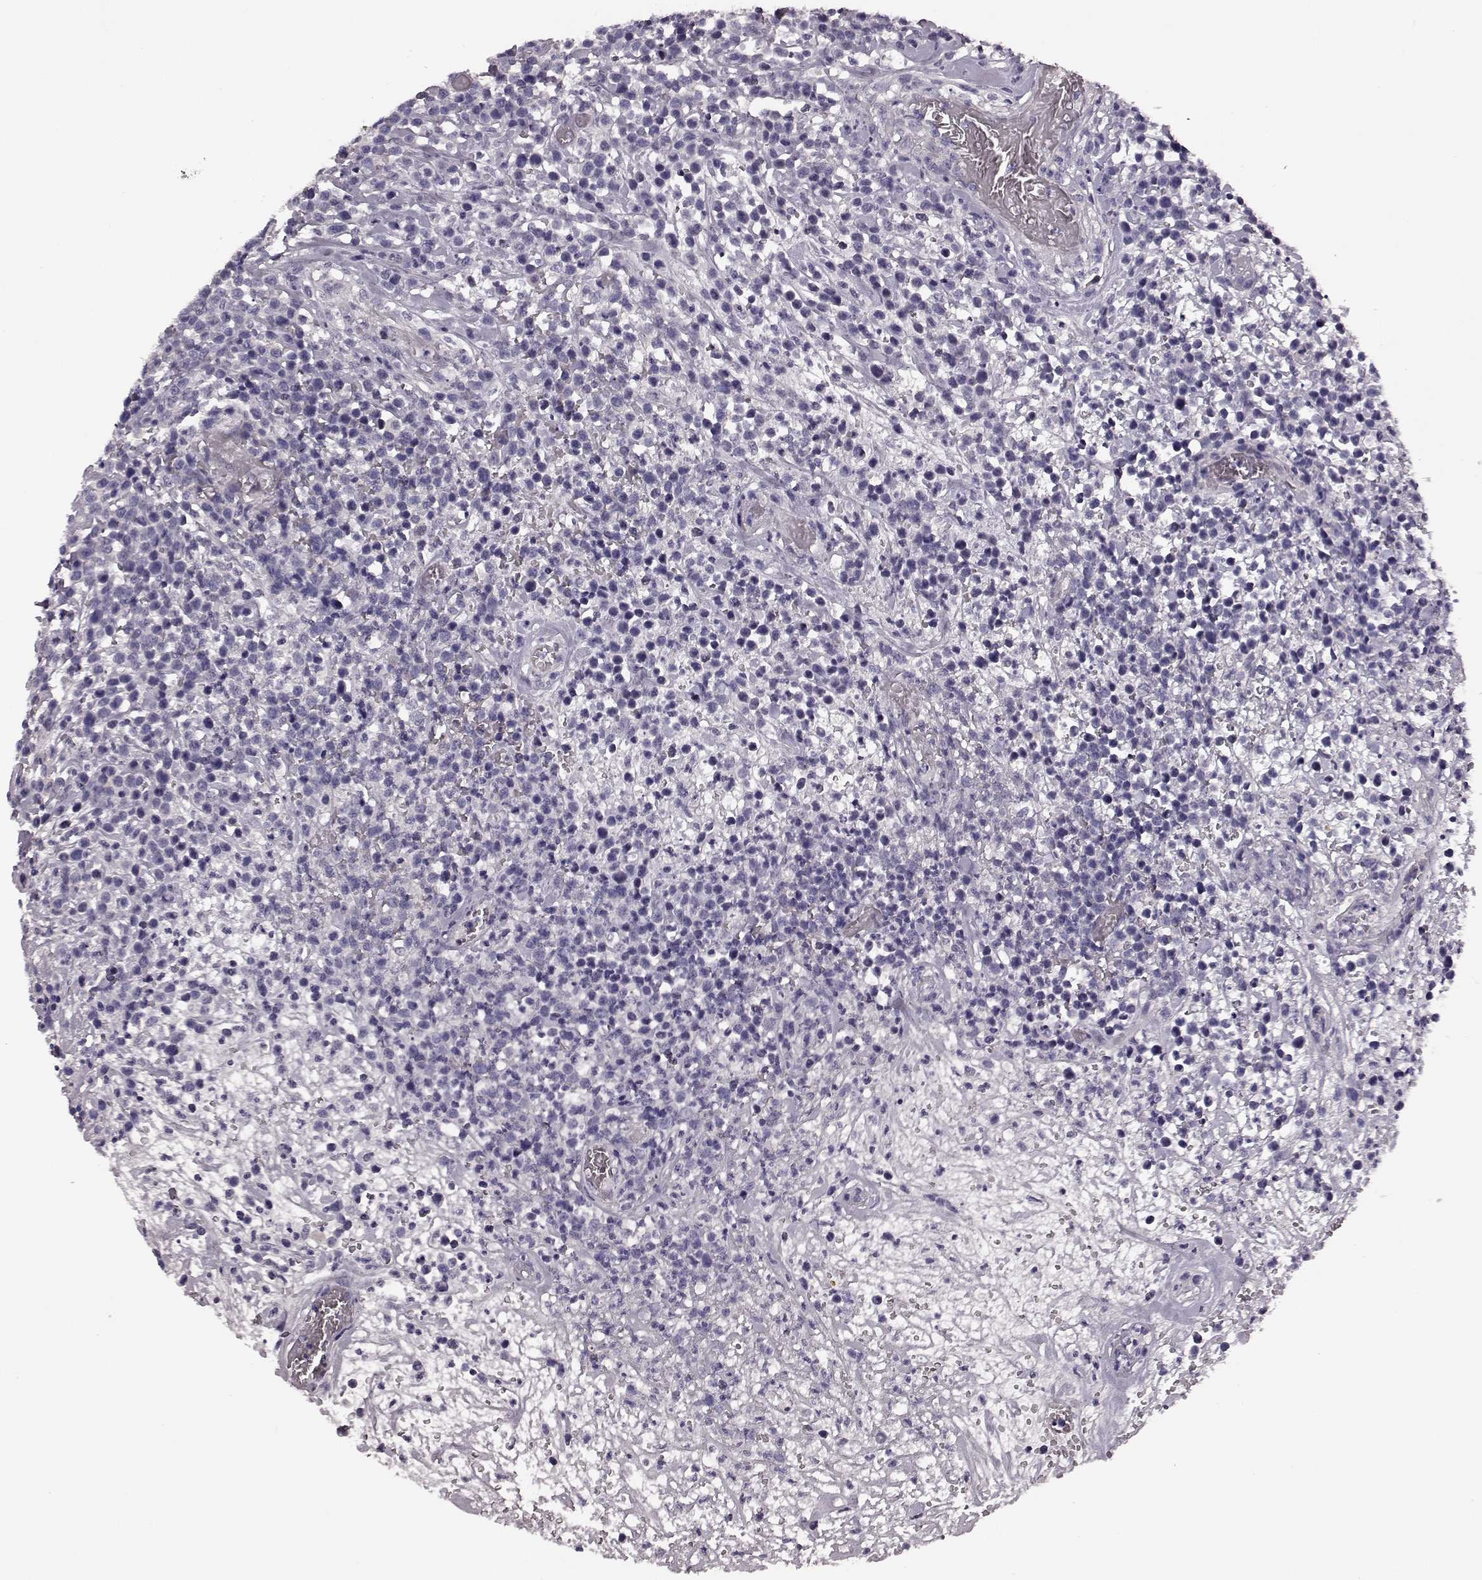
{"staining": {"intensity": "negative", "quantity": "none", "location": "none"}, "tissue": "lymphoma", "cell_type": "Tumor cells", "image_type": "cancer", "snomed": [{"axis": "morphology", "description": "Malignant lymphoma, non-Hodgkin's type, High grade"}, {"axis": "topography", "description": "Soft tissue"}], "caption": "Malignant lymphoma, non-Hodgkin's type (high-grade) stained for a protein using immunohistochemistry (IHC) reveals no staining tumor cells.", "gene": "SLCO3A1", "patient": {"sex": "female", "age": 56}}